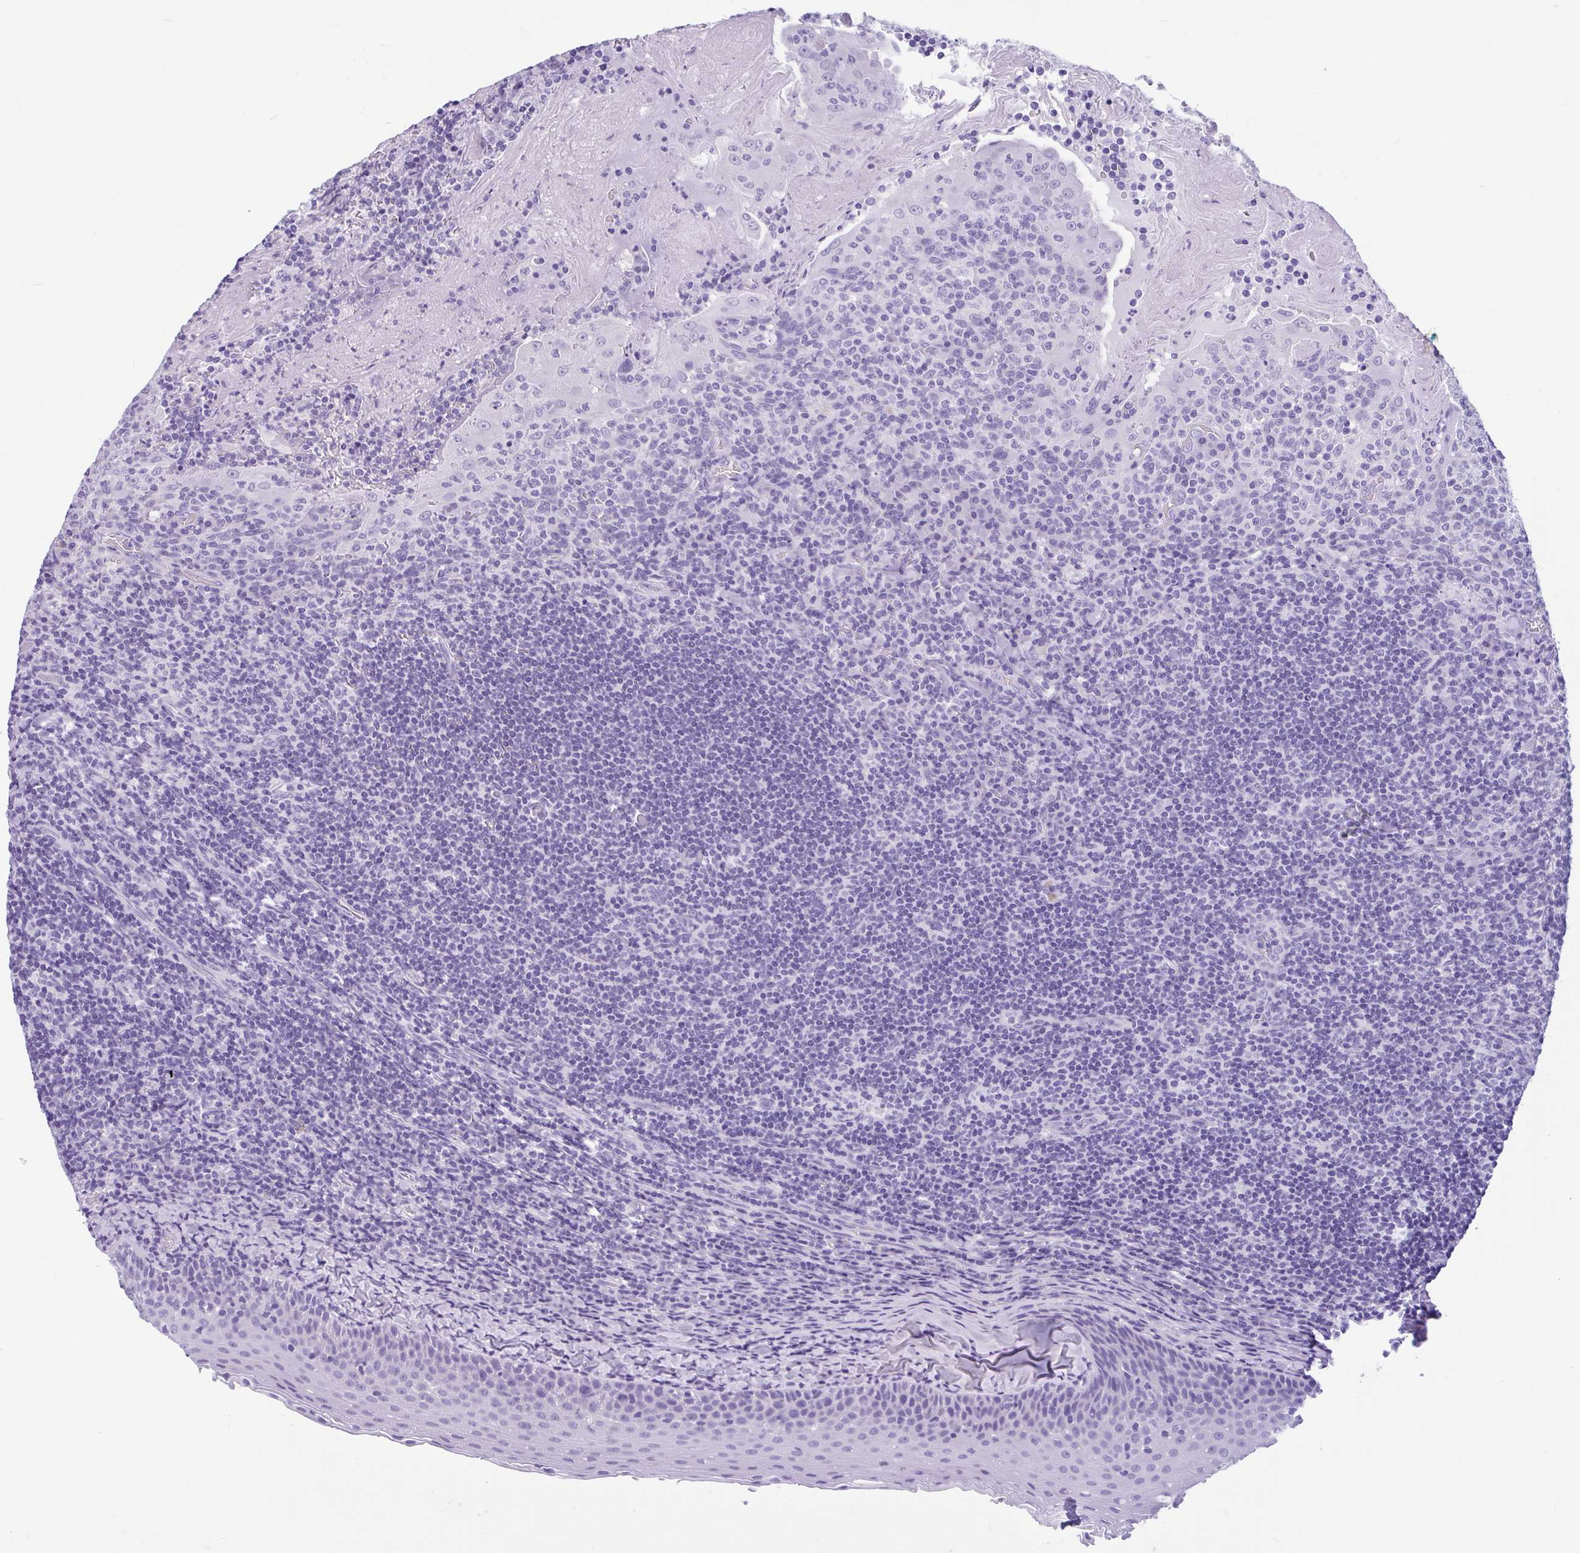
{"staining": {"intensity": "negative", "quantity": "none", "location": "none"}, "tissue": "tonsil", "cell_type": "Germinal center cells", "image_type": "normal", "snomed": [{"axis": "morphology", "description": "Normal tissue, NOS"}, {"axis": "topography", "description": "Tonsil"}], "caption": "A micrograph of human tonsil is negative for staining in germinal center cells. (DAB immunohistochemistry (IHC) with hematoxylin counter stain).", "gene": "ENSG00000274792", "patient": {"sex": "female", "age": 10}}